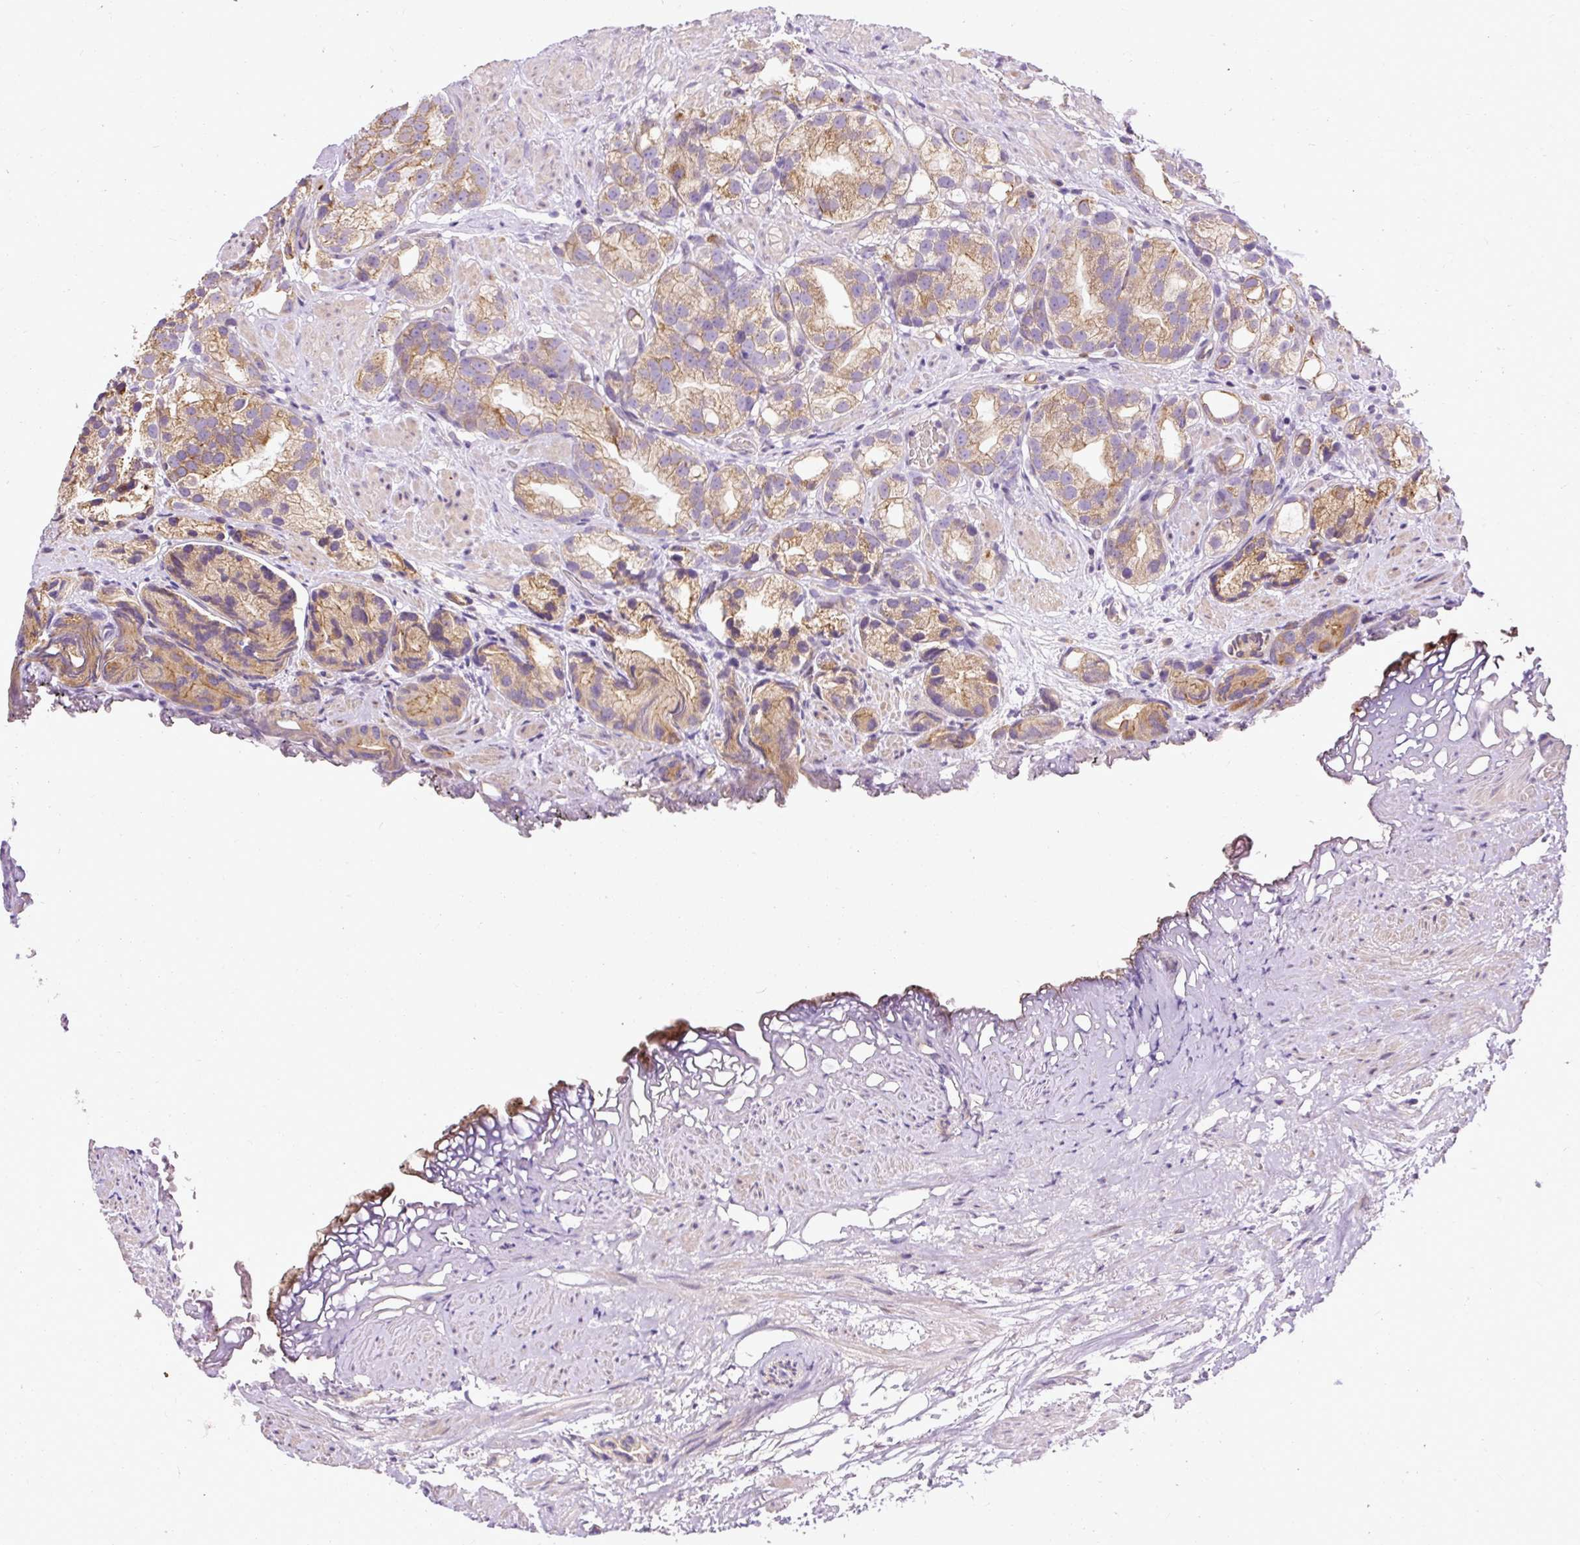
{"staining": {"intensity": "moderate", "quantity": ">75%", "location": "cytoplasmic/membranous"}, "tissue": "prostate cancer", "cell_type": "Tumor cells", "image_type": "cancer", "snomed": [{"axis": "morphology", "description": "Adenocarcinoma, High grade"}, {"axis": "topography", "description": "Prostate"}], "caption": "This image shows IHC staining of adenocarcinoma (high-grade) (prostate), with medium moderate cytoplasmic/membranous expression in about >75% of tumor cells.", "gene": "FAM149A", "patient": {"sex": "male", "age": 82}}